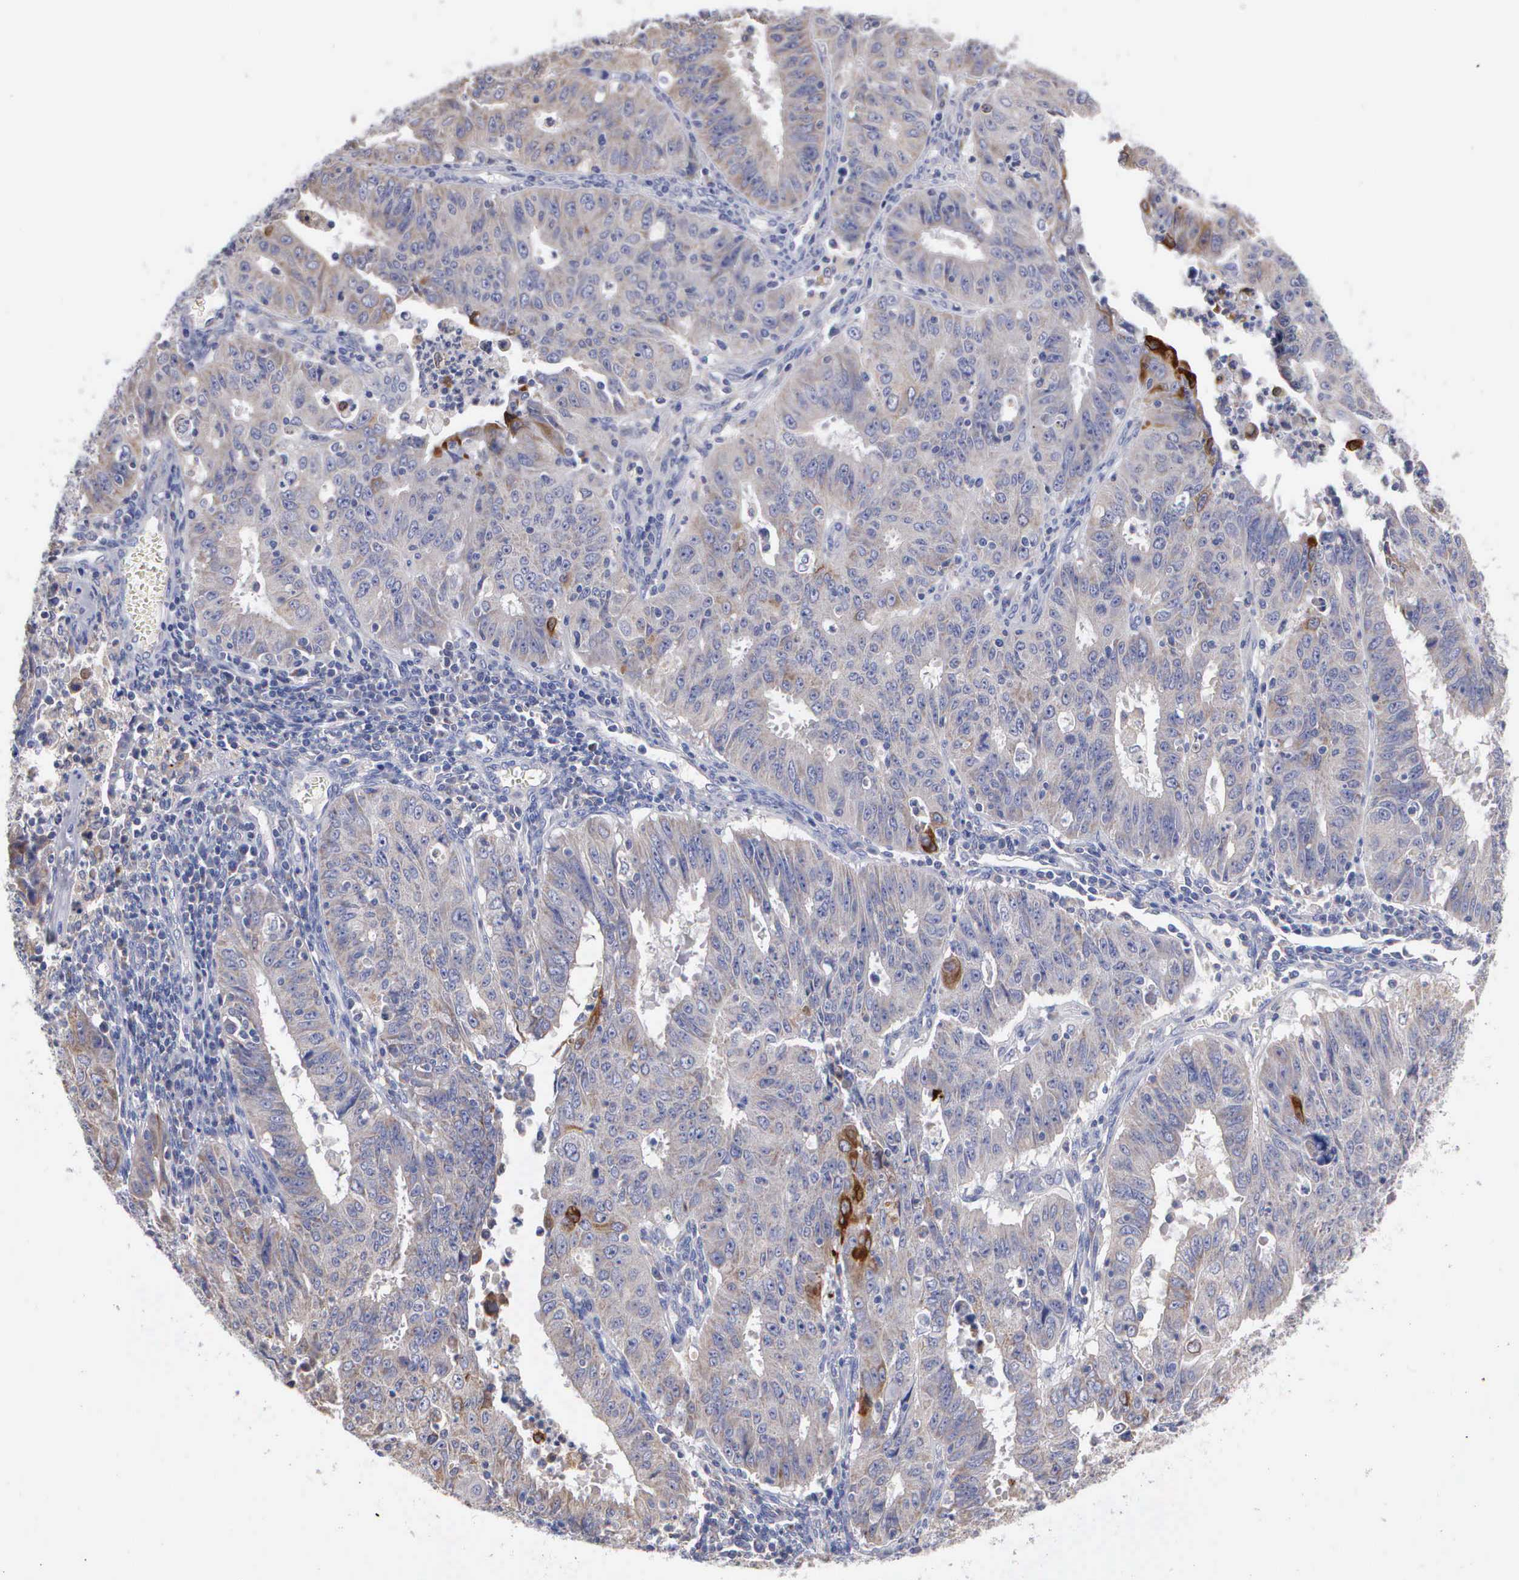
{"staining": {"intensity": "weak", "quantity": ">75%", "location": "cytoplasmic/membranous"}, "tissue": "endometrial cancer", "cell_type": "Tumor cells", "image_type": "cancer", "snomed": [{"axis": "morphology", "description": "Adenocarcinoma, NOS"}, {"axis": "topography", "description": "Endometrium"}], "caption": "This image shows immunohistochemistry (IHC) staining of endometrial adenocarcinoma, with low weak cytoplasmic/membranous positivity in approximately >75% of tumor cells.", "gene": "PTGS2", "patient": {"sex": "female", "age": 42}}